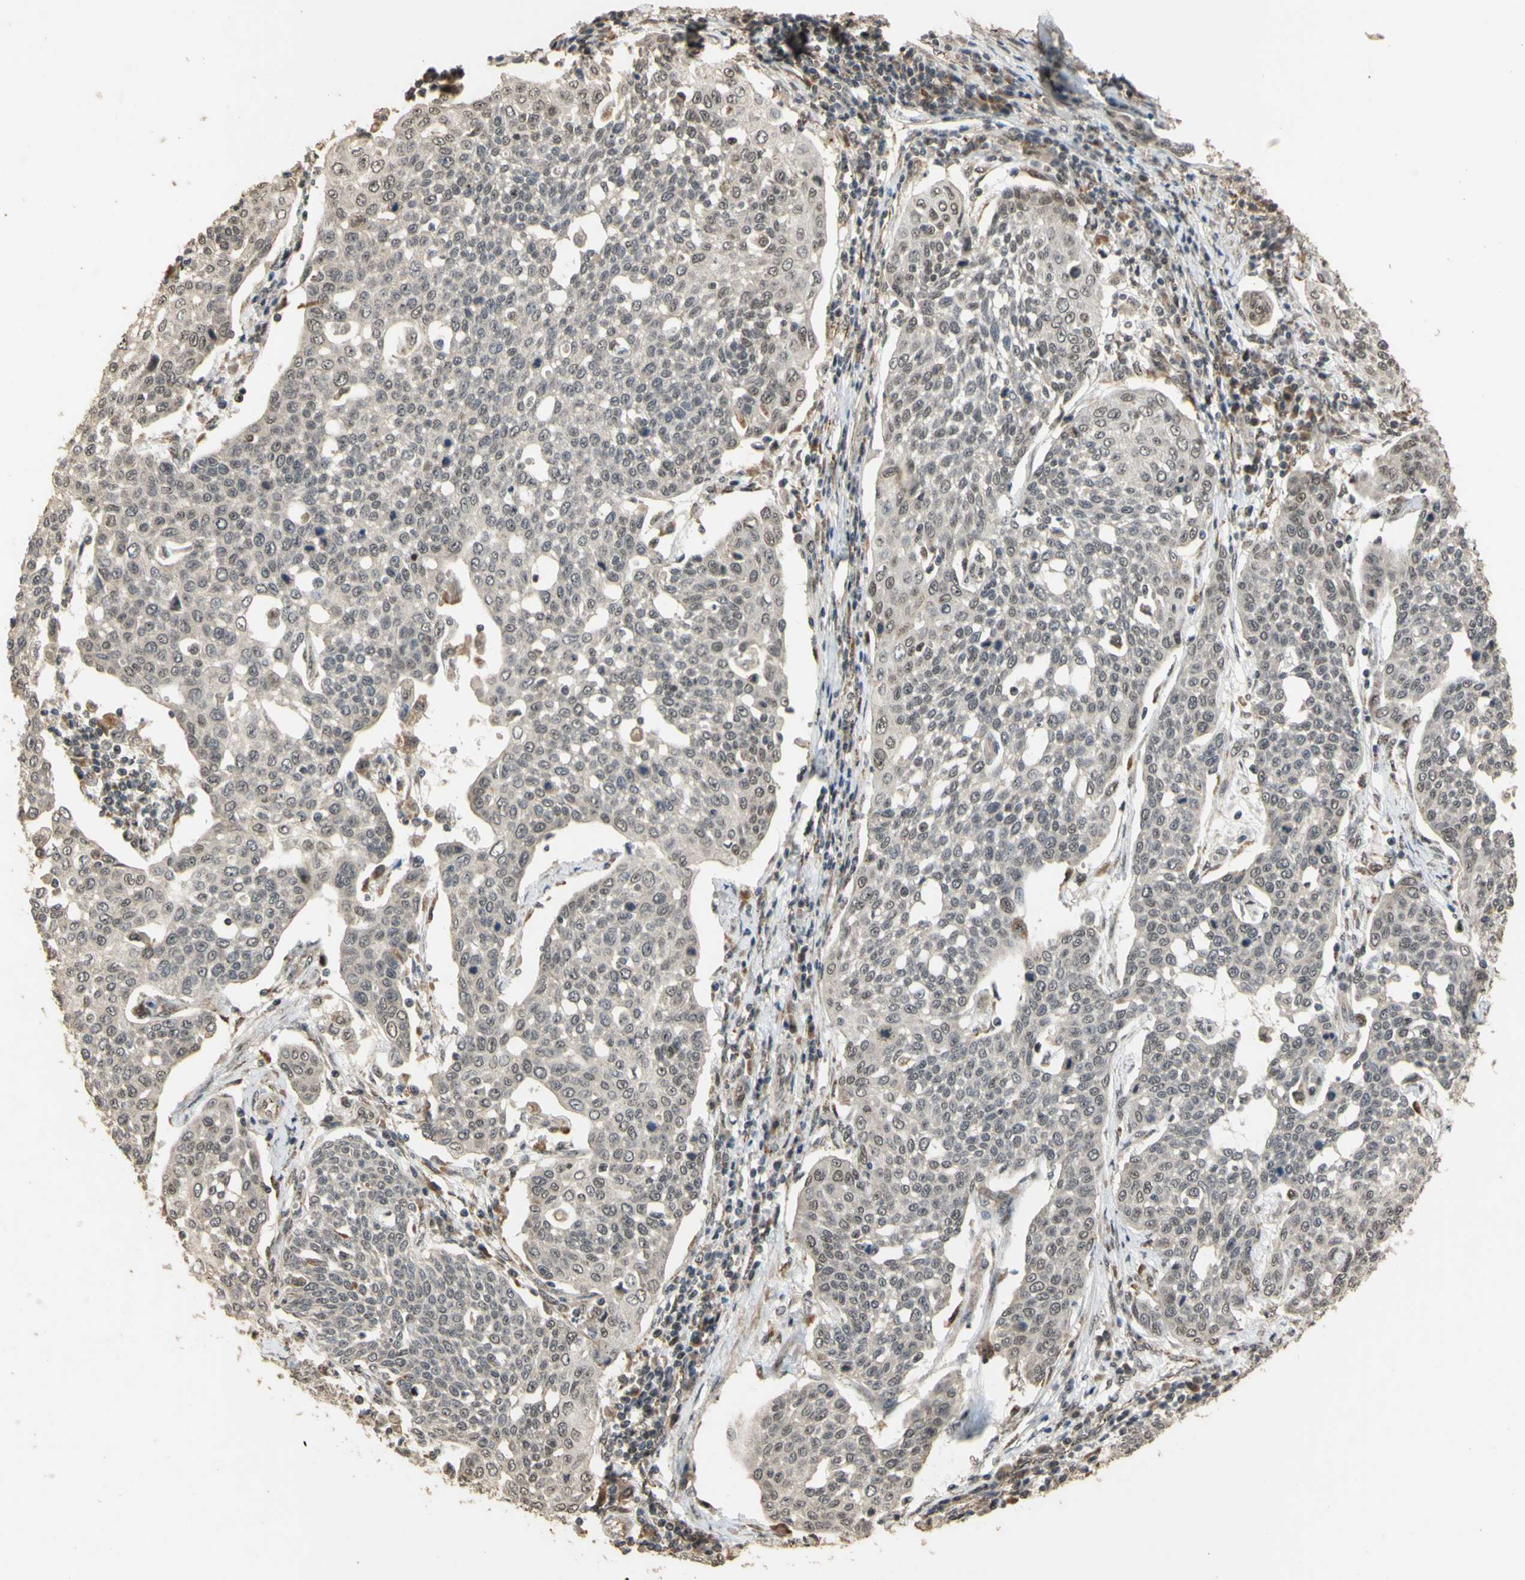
{"staining": {"intensity": "weak", "quantity": "25%-75%", "location": "nuclear"}, "tissue": "cervical cancer", "cell_type": "Tumor cells", "image_type": "cancer", "snomed": [{"axis": "morphology", "description": "Squamous cell carcinoma, NOS"}, {"axis": "topography", "description": "Cervix"}], "caption": "Brown immunohistochemical staining in cervical cancer demonstrates weak nuclear expression in approximately 25%-75% of tumor cells.", "gene": "GTF2E2", "patient": {"sex": "female", "age": 34}}